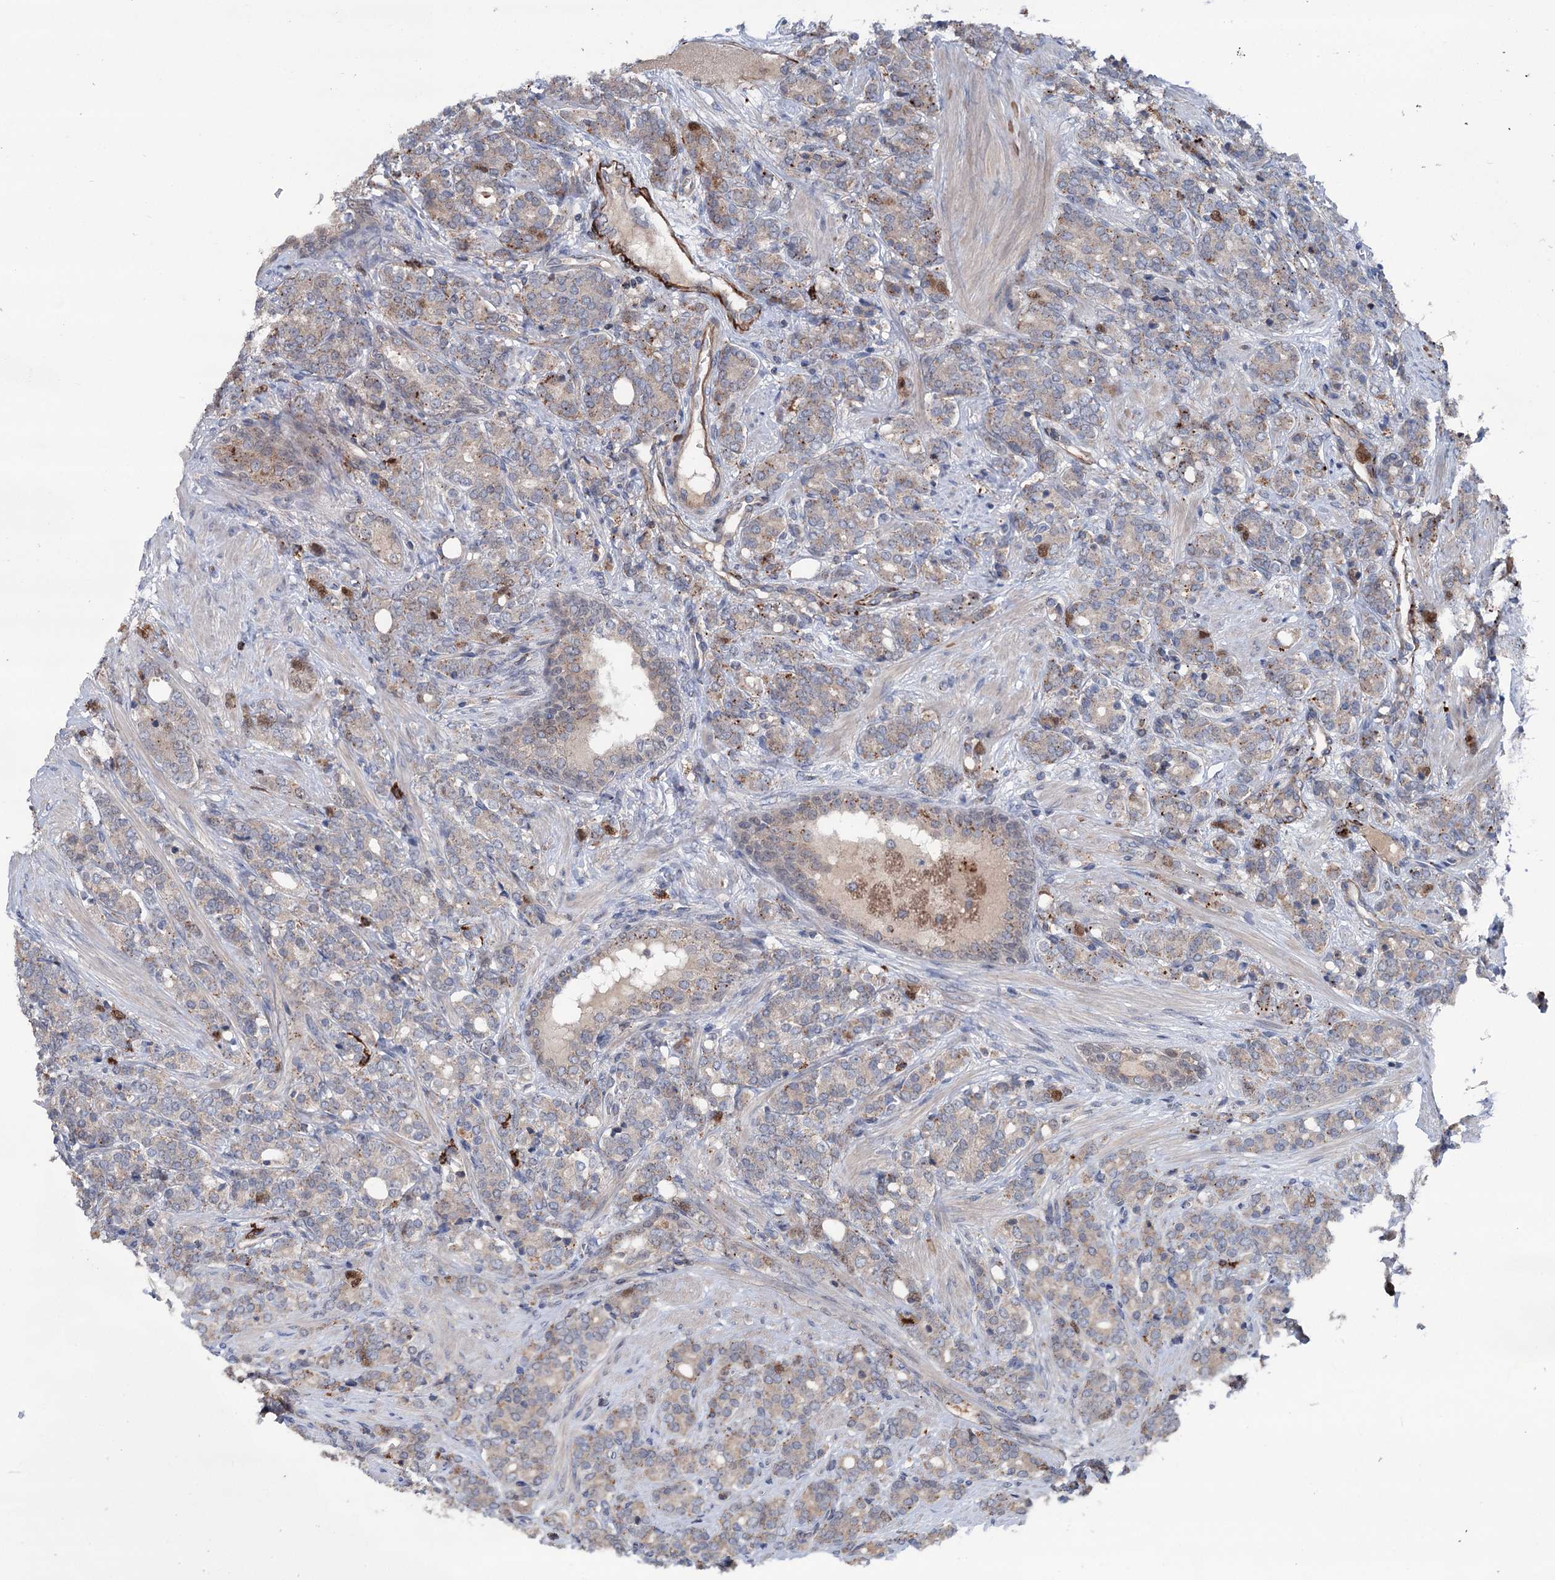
{"staining": {"intensity": "weak", "quantity": "<25%", "location": "cytoplasmic/membranous"}, "tissue": "prostate cancer", "cell_type": "Tumor cells", "image_type": "cancer", "snomed": [{"axis": "morphology", "description": "Adenocarcinoma, High grade"}, {"axis": "topography", "description": "Prostate"}], "caption": "DAB immunohistochemical staining of human prostate cancer exhibits no significant positivity in tumor cells.", "gene": "NCAPD2", "patient": {"sex": "male", "age": 62}}